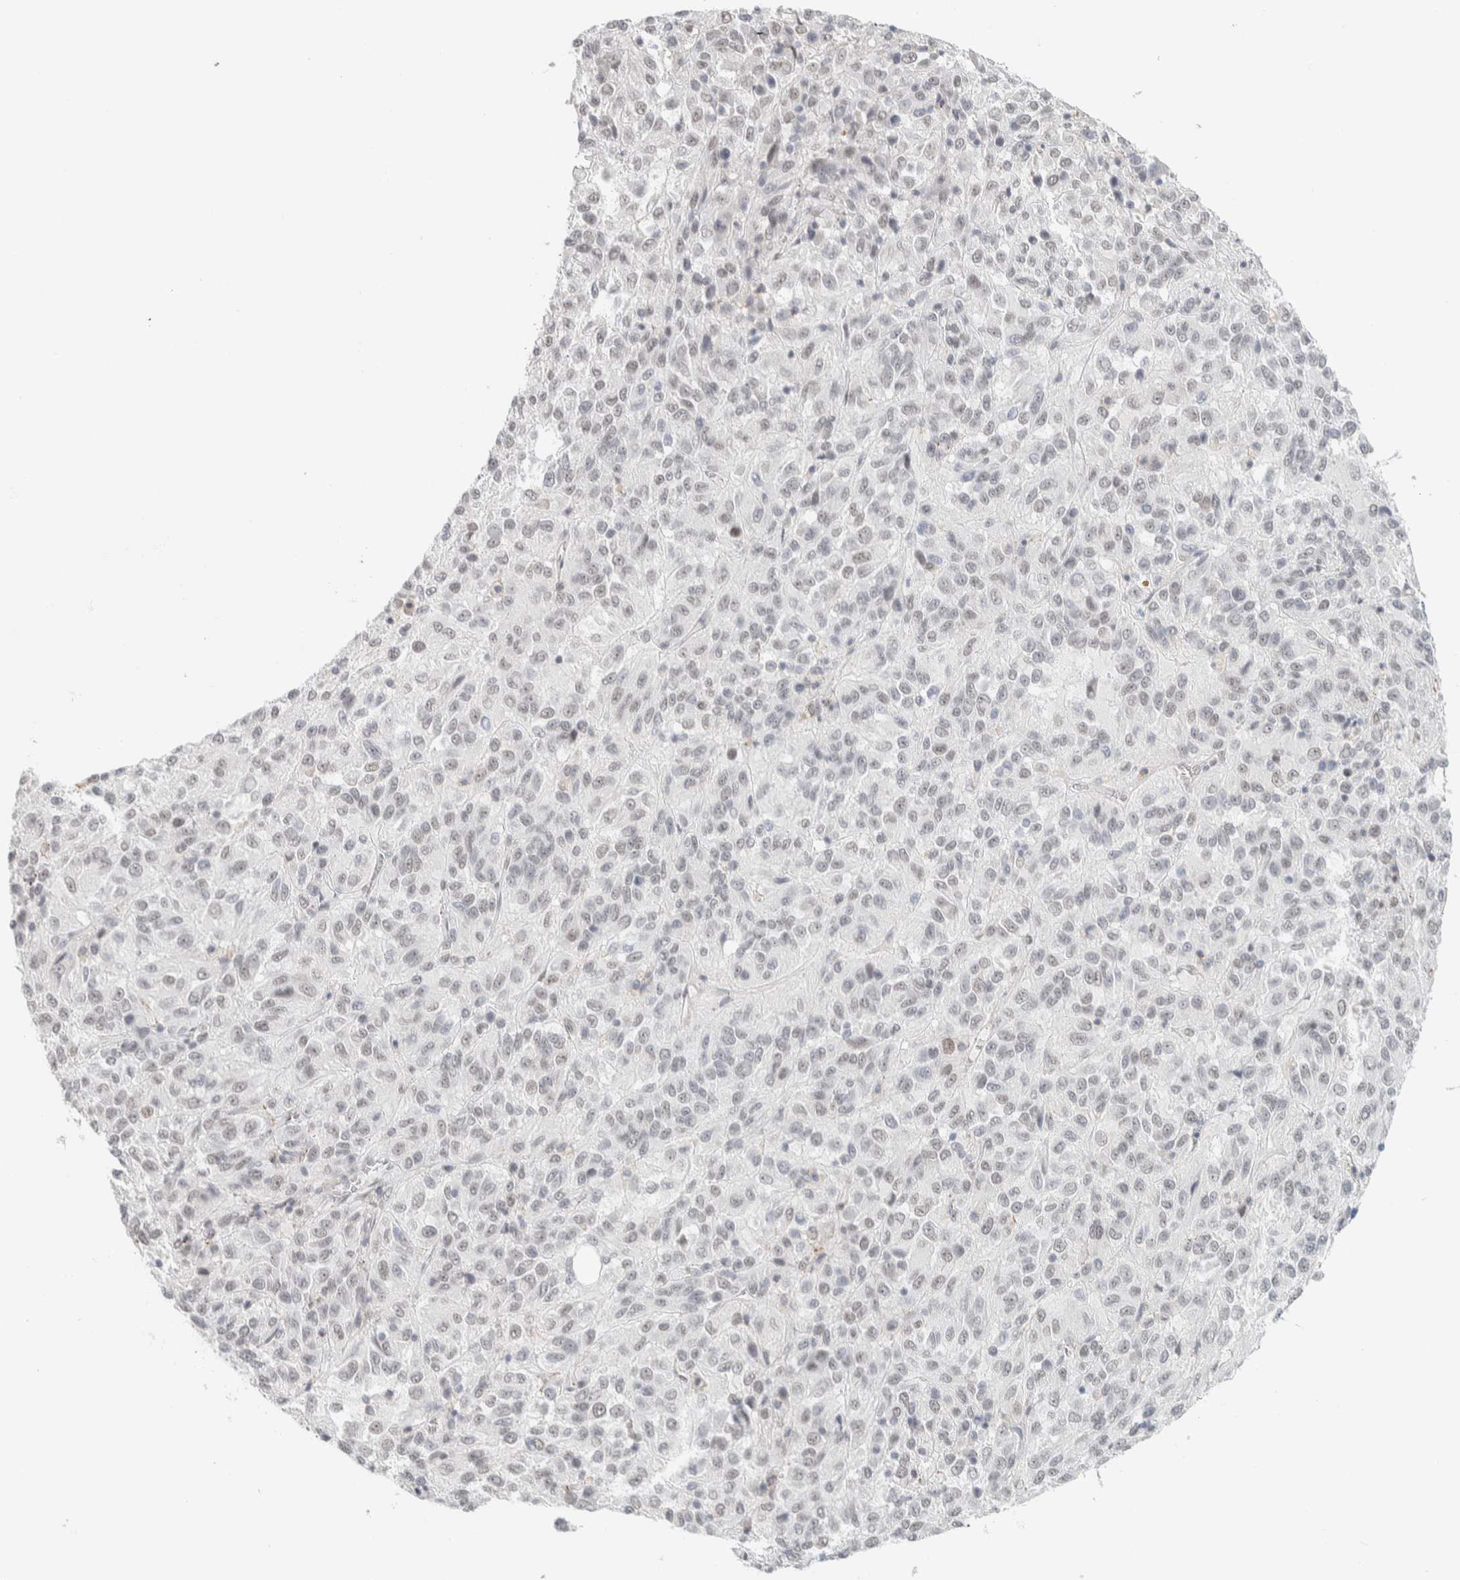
{"staining": {"intensity": "weak", "quantity": ">75%", "location": "nuclear"}, "tissue": "melanoma", "cell_type": "Tumor cells", "image_type": "cancer", "snomed": [{"axis": "morphology", "description": "Malignant melanoma, Metastatic site"}, {"axis": "topography", "description": "Lung"}], "caption": "Immunohistochemistry micrograph of malignant melanoma (metastatic site) stained for a protein (brown), which reveals low levels of weak nuclear expression in approximately >75% of tumor cells.", "gene": "CDH17", "patient": {"sex": "male", "age": 64}}